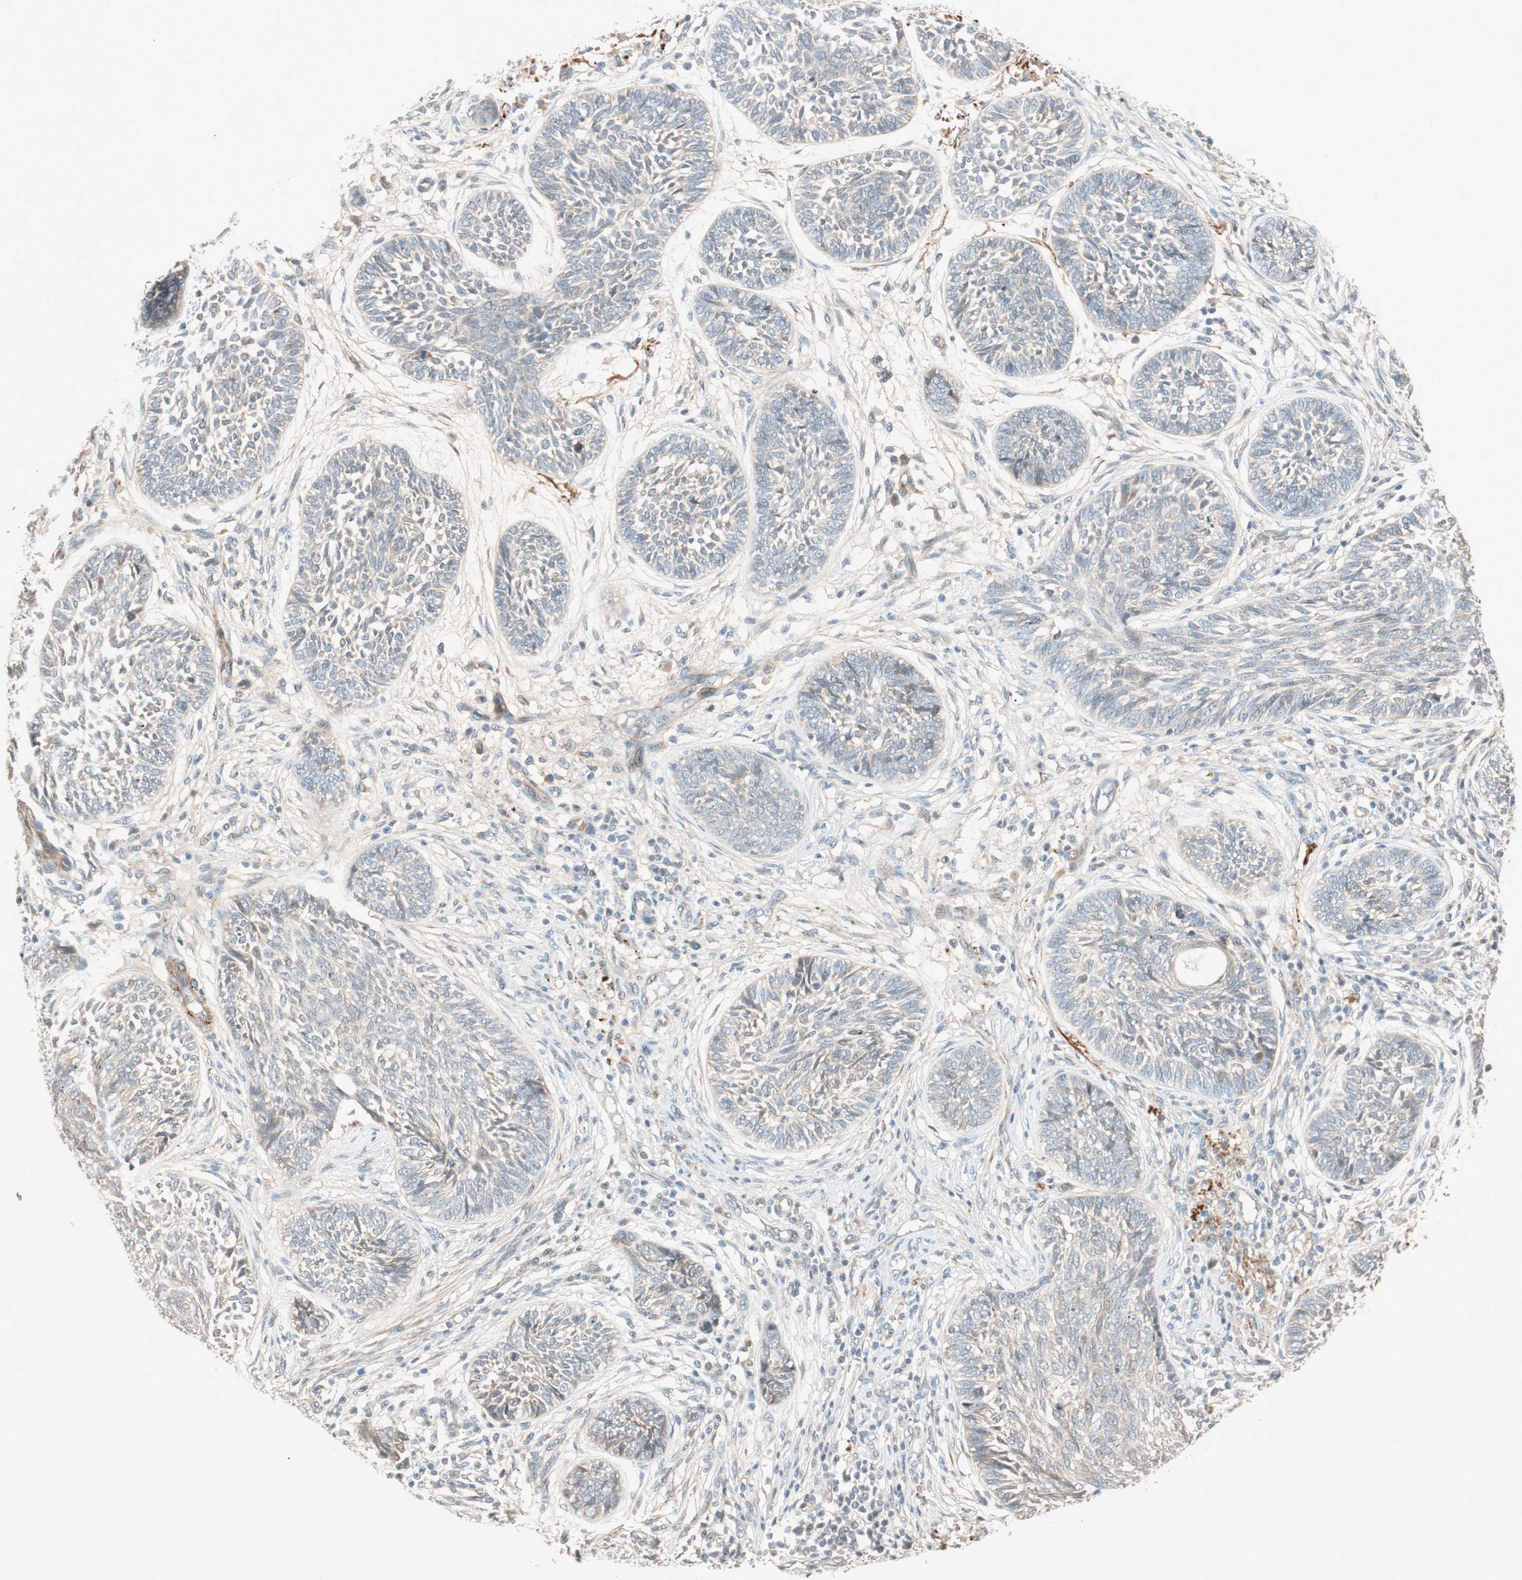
{"staining": {"intensity": "negative", "quantity": "none", "location": "none"}, "tissue": "skin cancer", "cell_type": "Tumor cells", "image_type": "cancer", "snomed": [{"axis": "morphology", "description": "Papilloma, NOS"}, {"axis": "morphology", "description": "Basal cell carcinoma"}, {"axis": "topography", "description": "Skin"}], "caption": "High magnification brightfield microscopy of skin cancer stained with DAB (brown) and counterstained with hematoxylin (blue): tumor cells show no significant expression. (DAB (3,3'-diaminobenzidine) IHC, high magnification).", "gene": "EPHA6", "patient": {"sex": "male", "age": 87}}